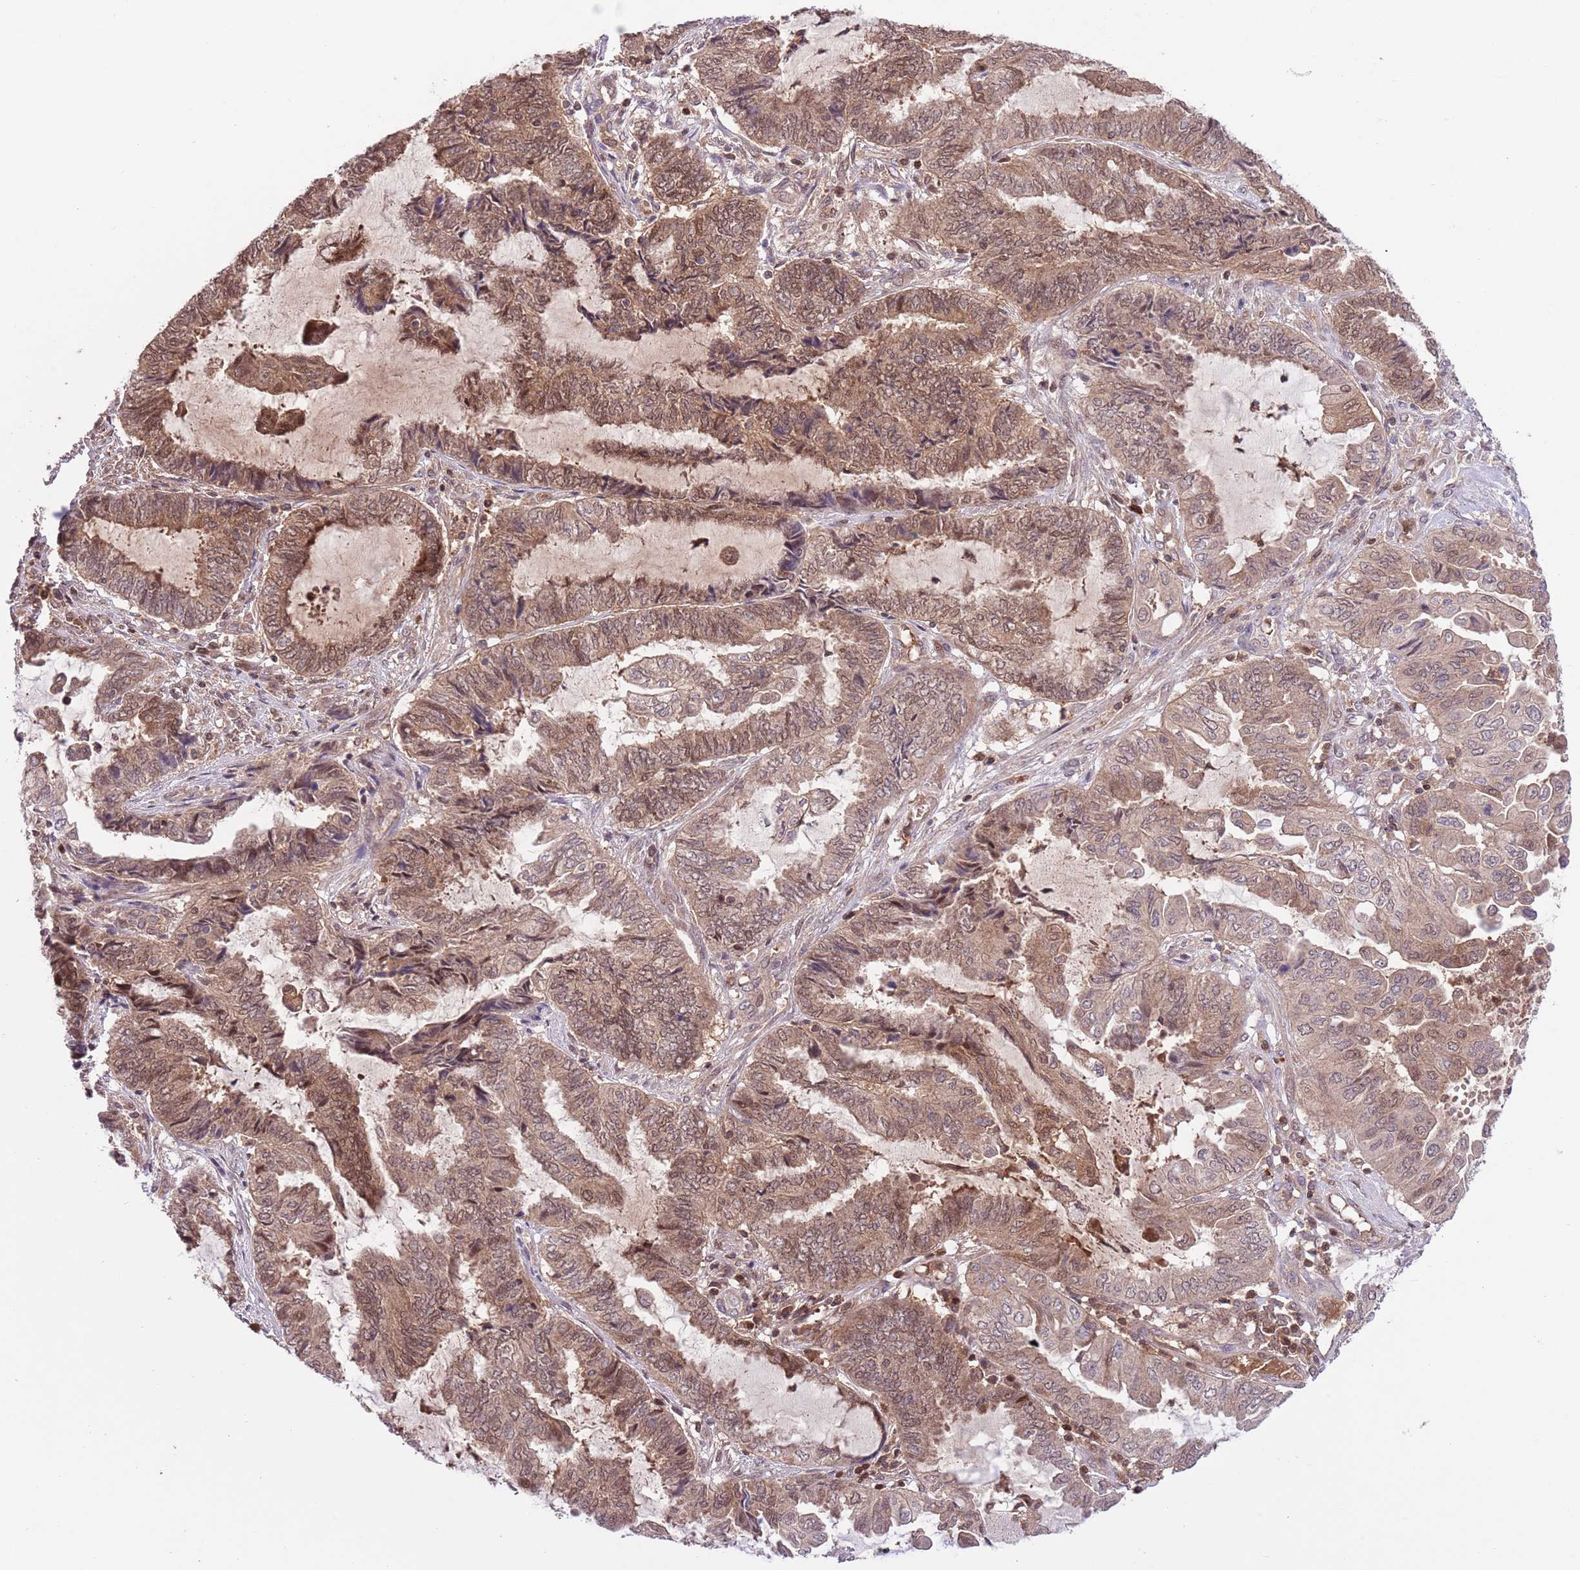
{"staining": {"intensity": "moderate", "quantity": ">75%", "location": "cytoplasmic/membranous,nuclear"}, "tissue": "endometrial cancer", "cell_type": "Tumor cells", "image_type": "cancer", "snomed": [{"axis": "morphology", "description": "Adenocarcinoma, NOS"}, {"axis": "topography", "description": "Uterus"}, {"axis": "topography", "description": "Endometrium"}], "caption": "Approximately >75% of tumor cells in human endometrial cancer (adenocarcinoma) reveal moderate cytoplasmic/membranous and nuclear protein expression as visualized by brown immunohistochemical staining.", "gene": "HDHD2", "patient": {"sex": "female", "age": 70}}